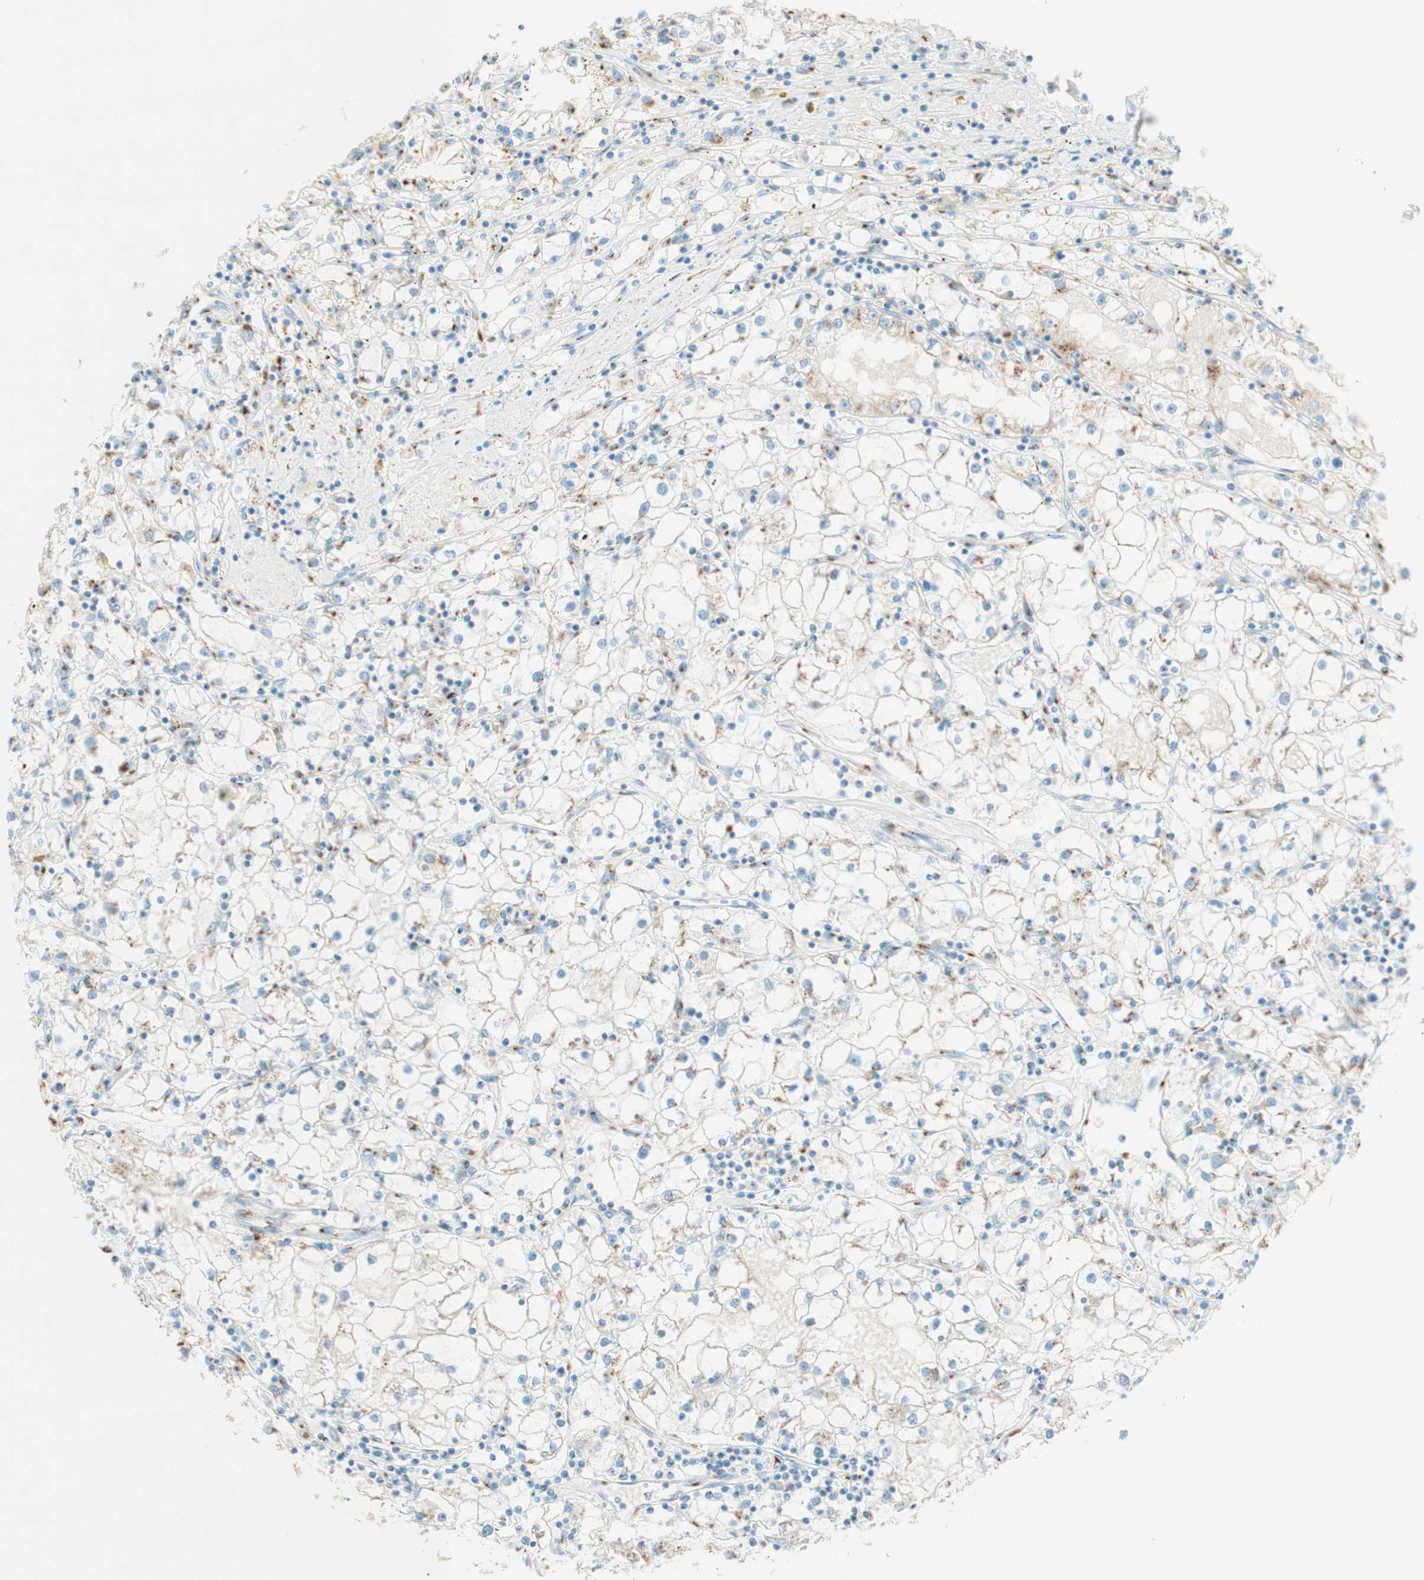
{"staining": {"intensity": "weak", "quantity": "<25%", "location": "cytoplasmic/membranous"}, "tissue": "renal cancer", "cell_type": "Tumor cells", "image_type": "cancer", "snomed": [{"axis": "morphology", "description": "Adenocarcinoma, NOS"}, {"axis": "topography", "description": "Kidney"}], "caption": "Image shows no significant protein staining in tumor cells of renal cancer (adenocarcinoma).", "gene": "GOLGB1", "patient": {"sex": "male", "age": 56}}